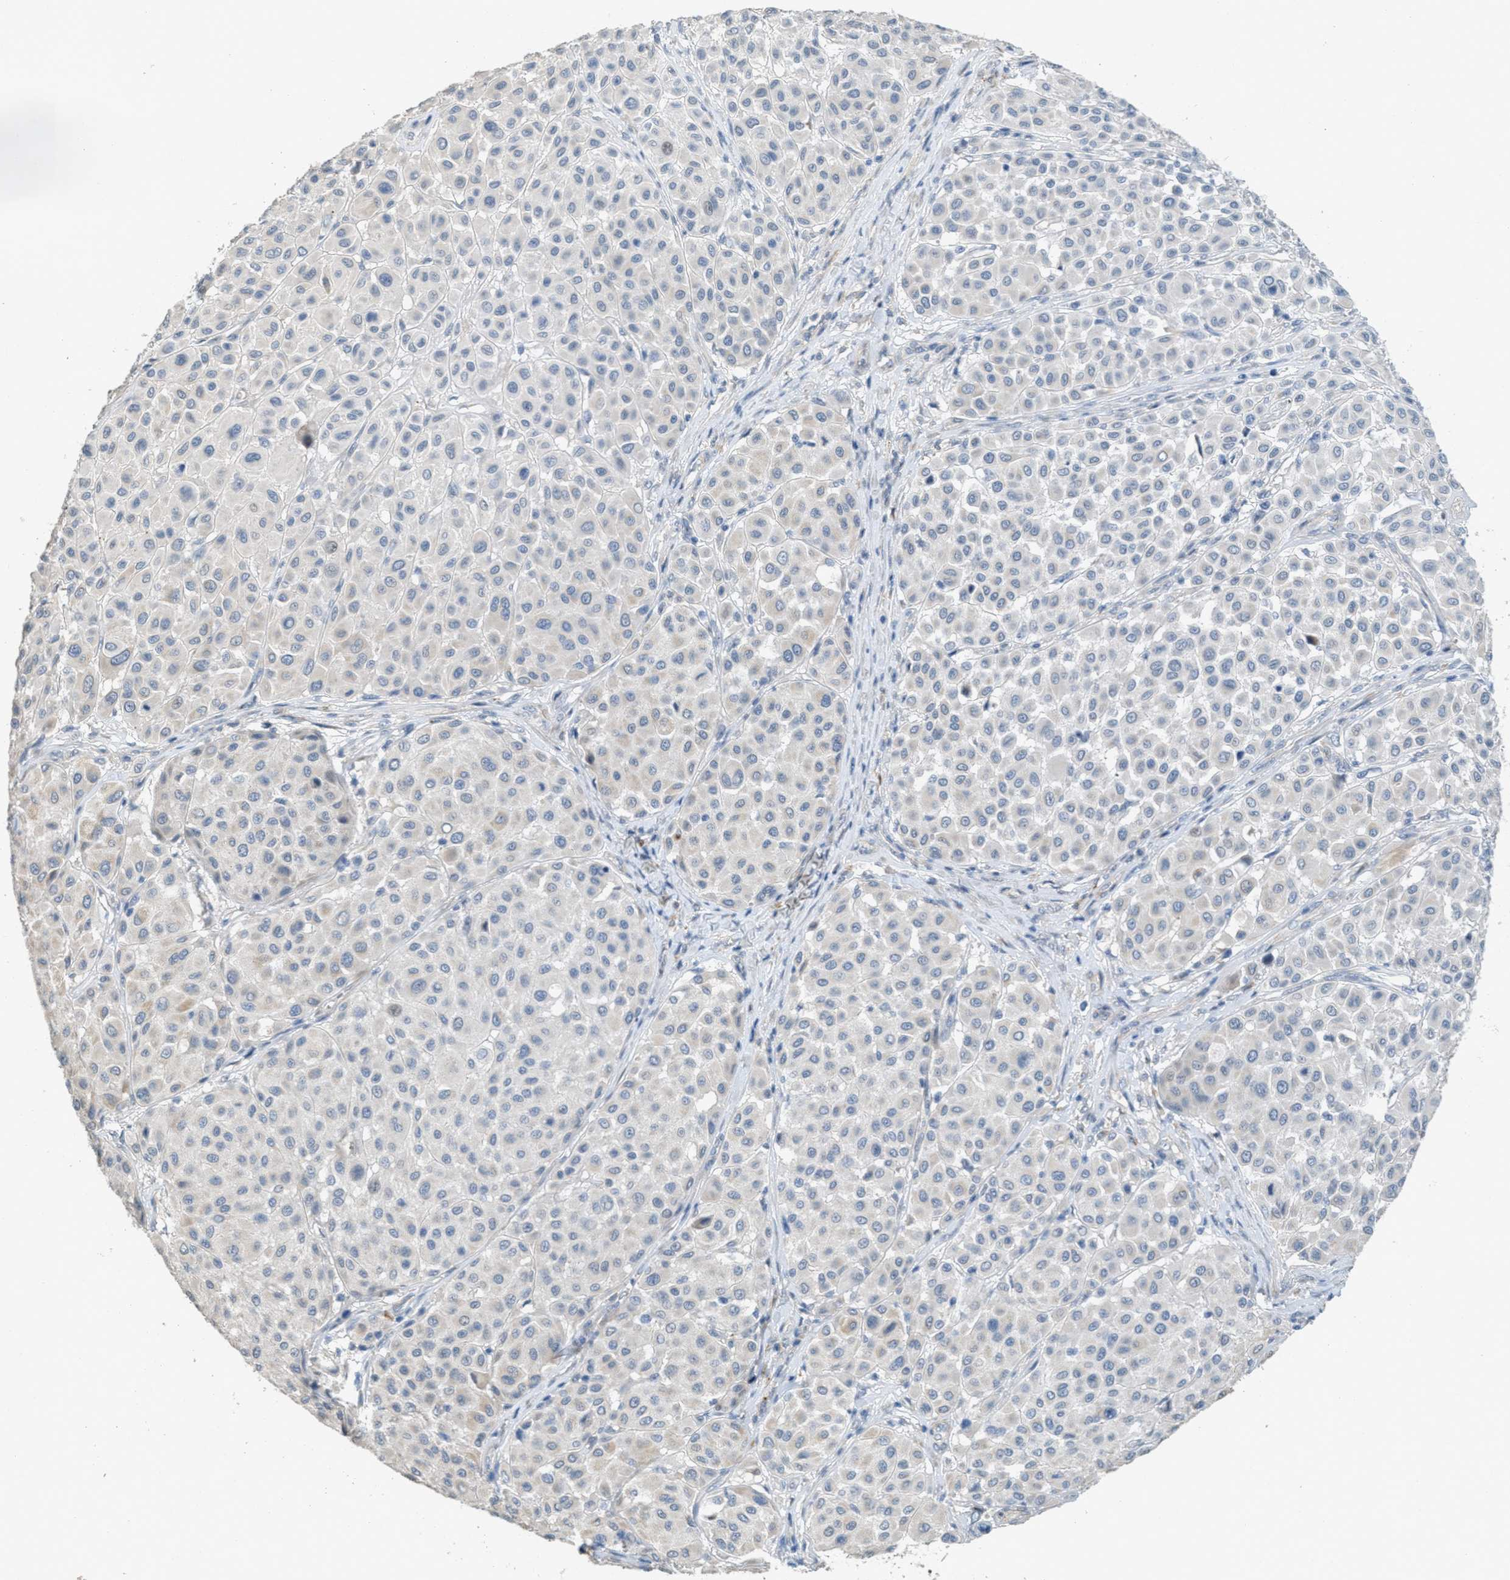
{"staining": {"intensity": "negative", "quantity": "none", "location": "none"}, "tissue": "melanoma", "cell_type": "Tumor cells", "image_type": "cancer", "snomed": [{"axis": "morphology", "description": "Malignant melanoma, Metastatic site"}, {"axis": "topography", "description": "Soft tissue"}], "caption": "Immunohistochemical staining of human melanoma displays no significant positivity in tumor cells.", "gene": "MRS2", "patient": {"sex": "male", "age": 41}}